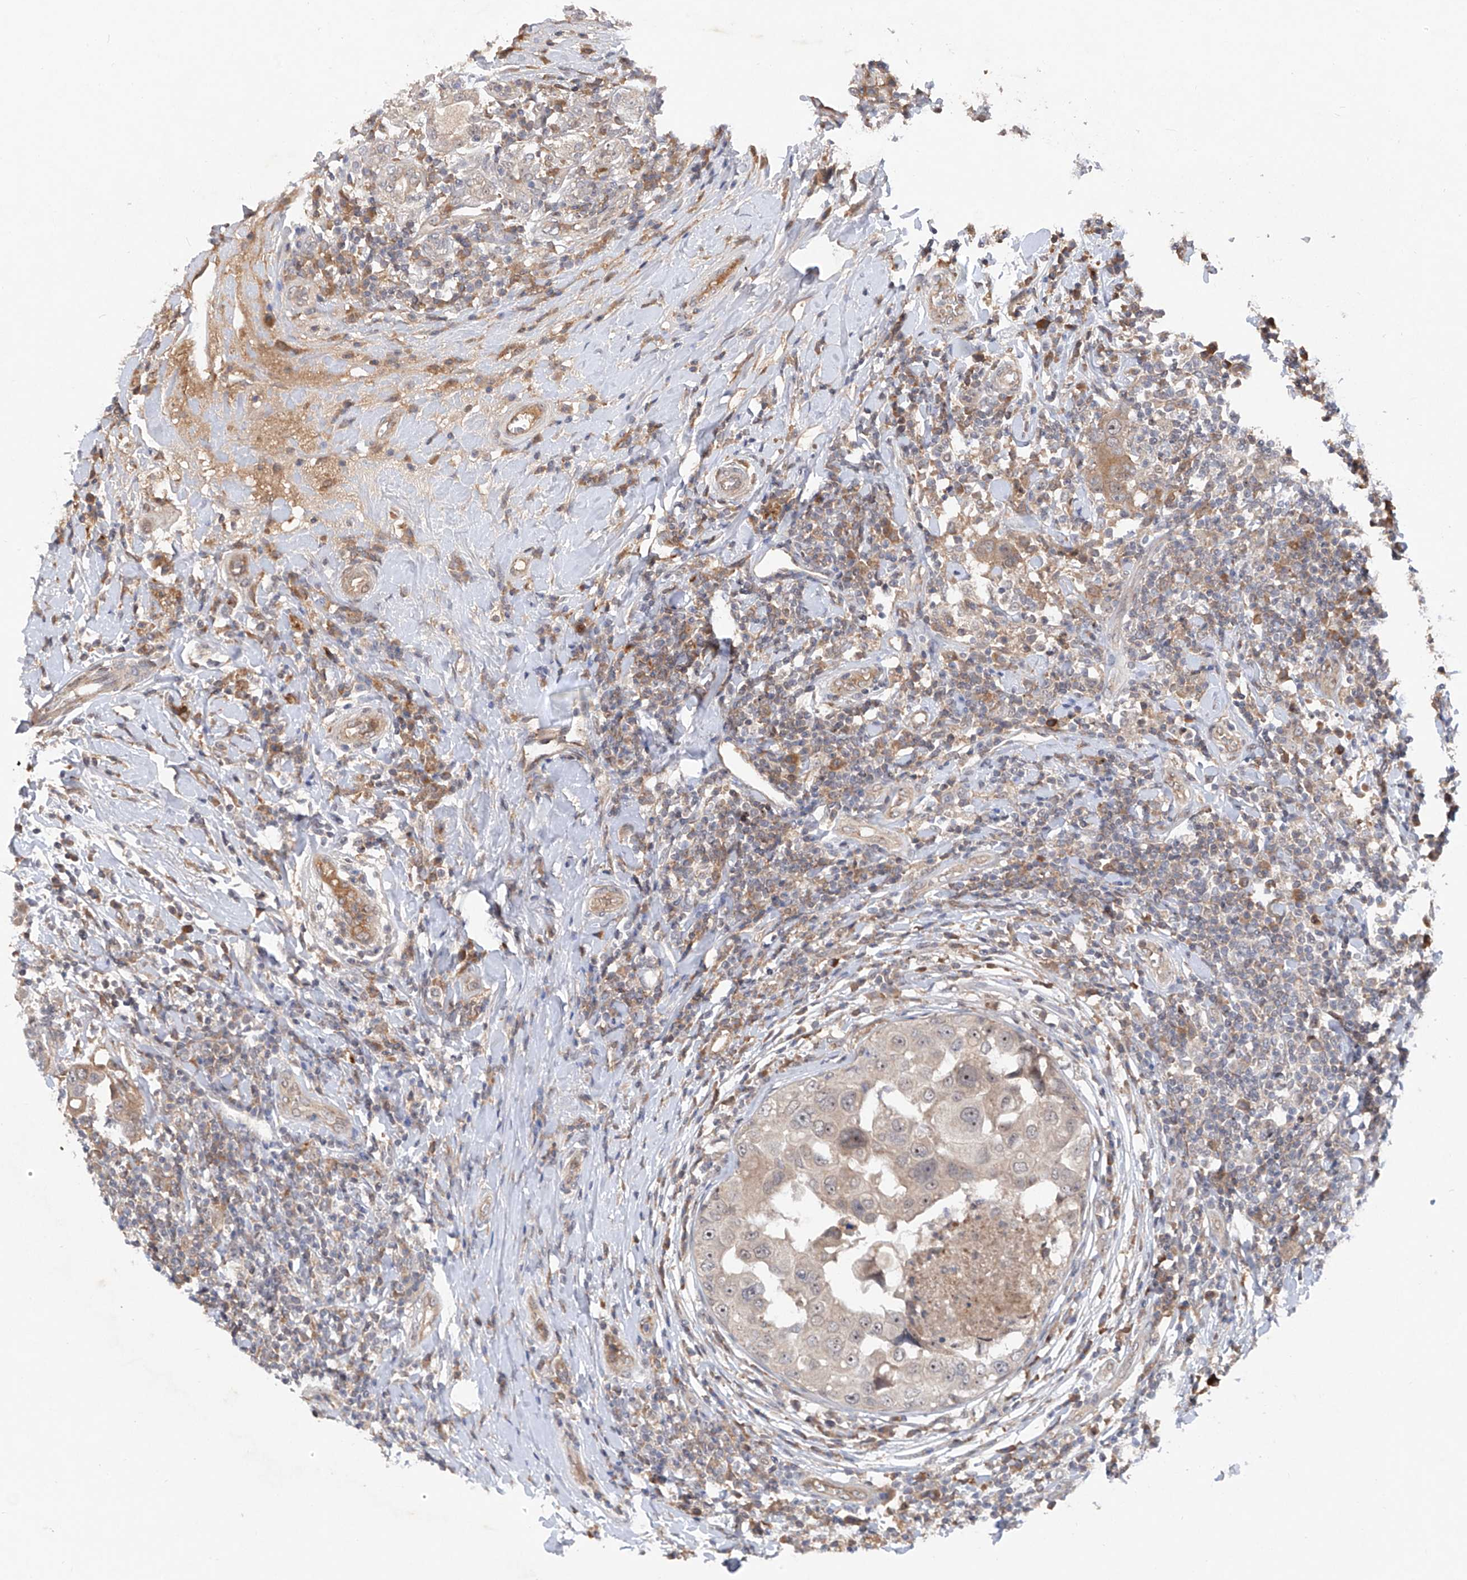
{"staining": {"intensity": "moderate", "quantity": "<25%", "location": "cytoplasmic/membranous,nuclear"}, "tissue": "breast cancer", "cell_type": "Tumor cells", "image_type": "cancer", "snomed": [{"axis": "morphology", "description": "Duct carcinoma"}, {"axis": "topography", "description": "Breast"}], "caption": "Immunohistochemistry (IHC) of breast cancer (infiltrating ductal carcinoma) exhibits low levels of moderate cytoplasmic/membranous and nuclear expression in about <25% of tumor cells.", "gene": "FAM135A", "patient": {"sex": "female", "age": 27}}